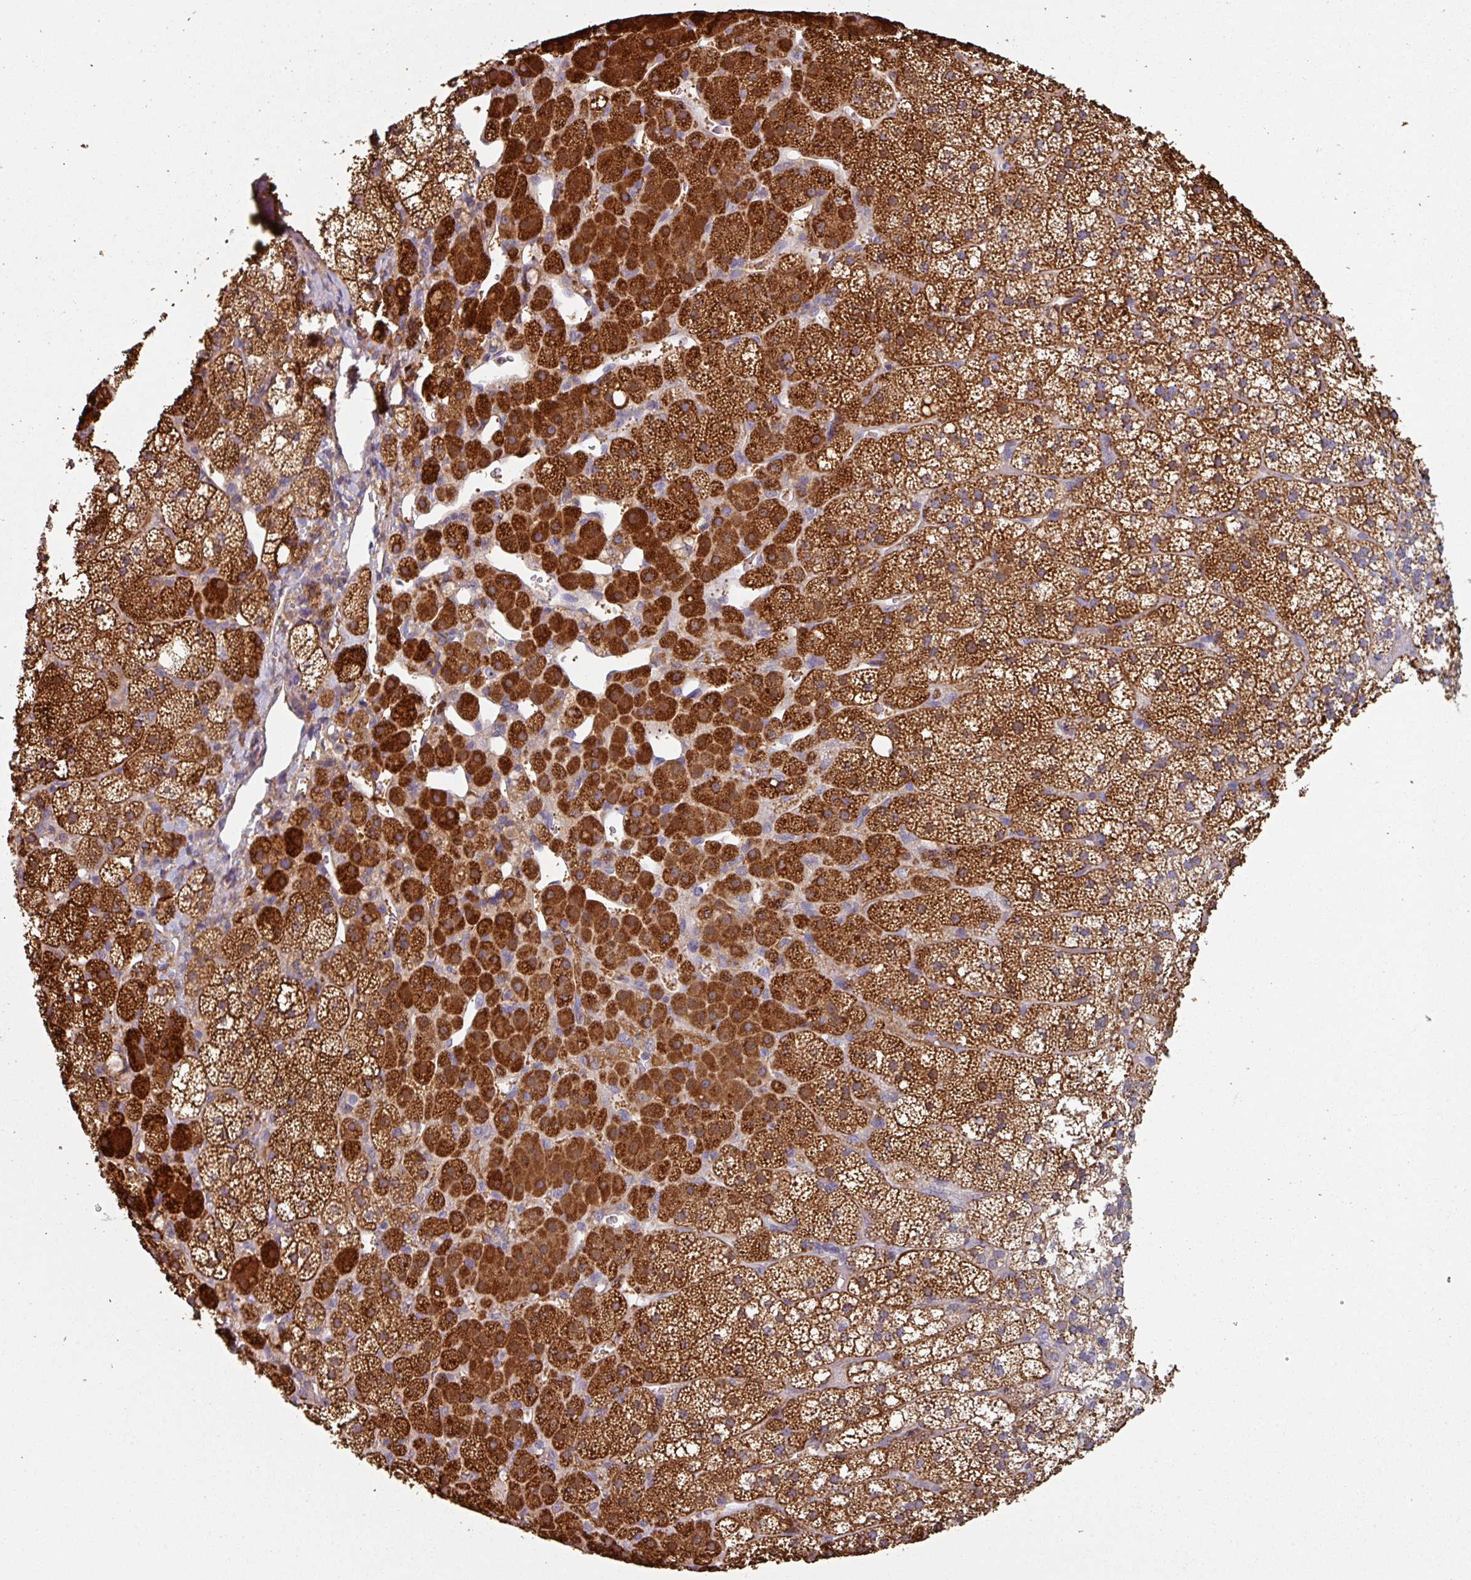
{"staining": {"intensity": "strong", "quantity": ">75%", "location": "cytoplasmic/membranous"}, "tissue": "adrenal gland", "cell_type": "Glandular cells", "image_type": "normal", "snomed": [{"axis": "morphology", "description": "Normal tissue, NOS"}, {"axis": "topography", "description": "Adrenal gland"}], "caption": "Immunohistochemistry (IHC) (DAB) staining of normal human adrenal gland reveals strong cytoplasmic/membranous protein staining in about >75% of glandular cells.", "gene": "GSTA1", "patient": {"sex": "male", "age": 53}}